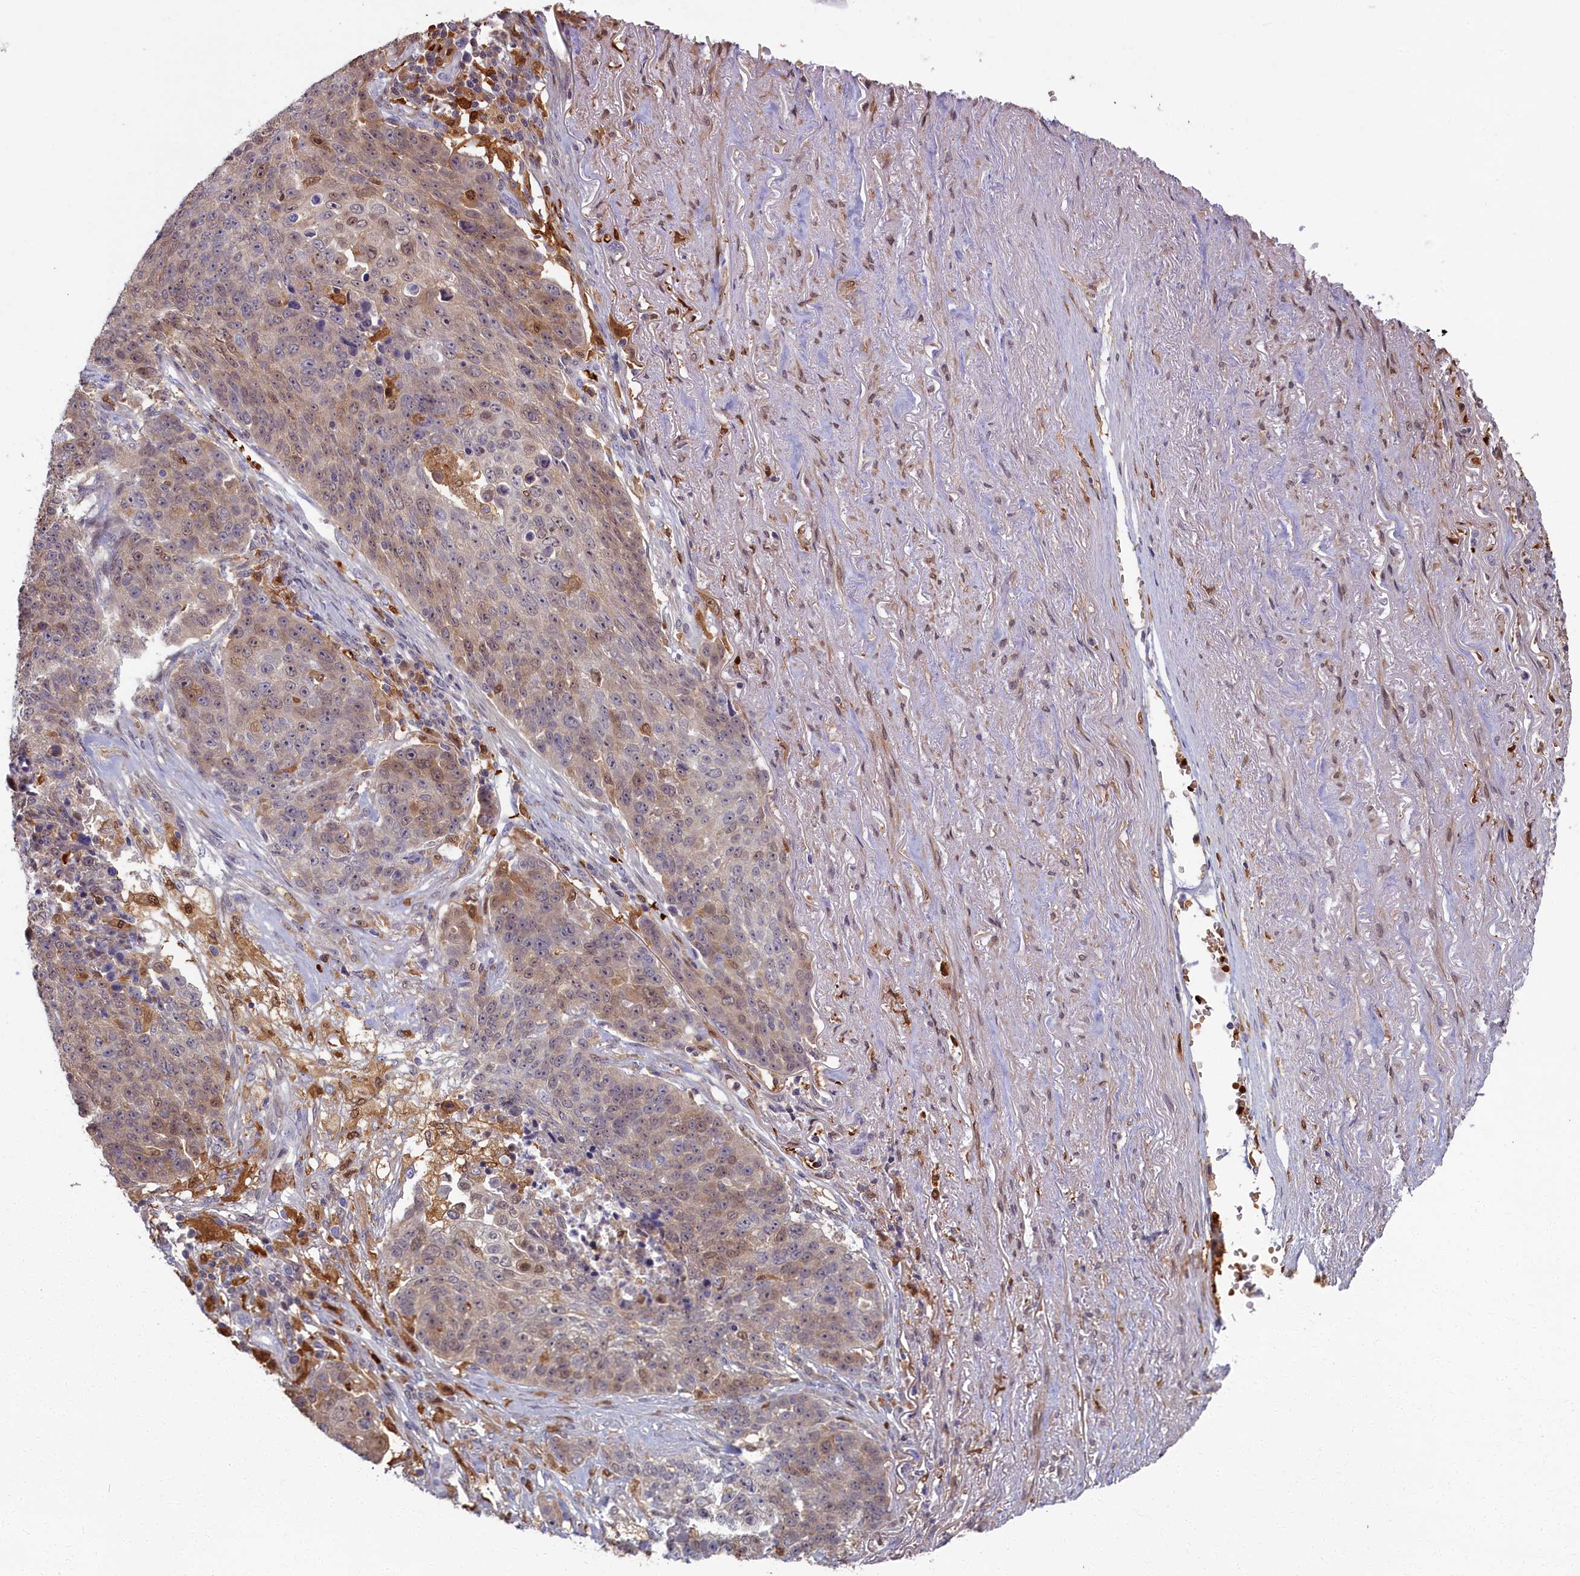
{"staining": {"intensity": "weak", "quantity": "25%-75%", "location": "cytoplasmic/membranous"}, "tissue": "lung cancer", "cell_type": "Tumor cells", "image_type": "cancer", "snomed": [{"axis": "morphology", "description": "Normal tissue, NOS"}, {"axis": "morphology", "description": "Squamous cell carcinoma, NOS"}, {"axis": "topography", "description": "Lymph node"}, {"axis": "topography", "description": "Lung"}], "caption": "Immunohistochemical staining of human lung squamous cell carcinoma demonstrates low levels of weak cytoplasmic/membranous positivity in about 25%-75% of tumor cells. The protein of interest is stained brown, and the nuclei are stained in blue (DAB IHC with brightfield microscopy, high magnification).", "gene": "BLVRB", "patient": {"sex": "male", "age": 66}}